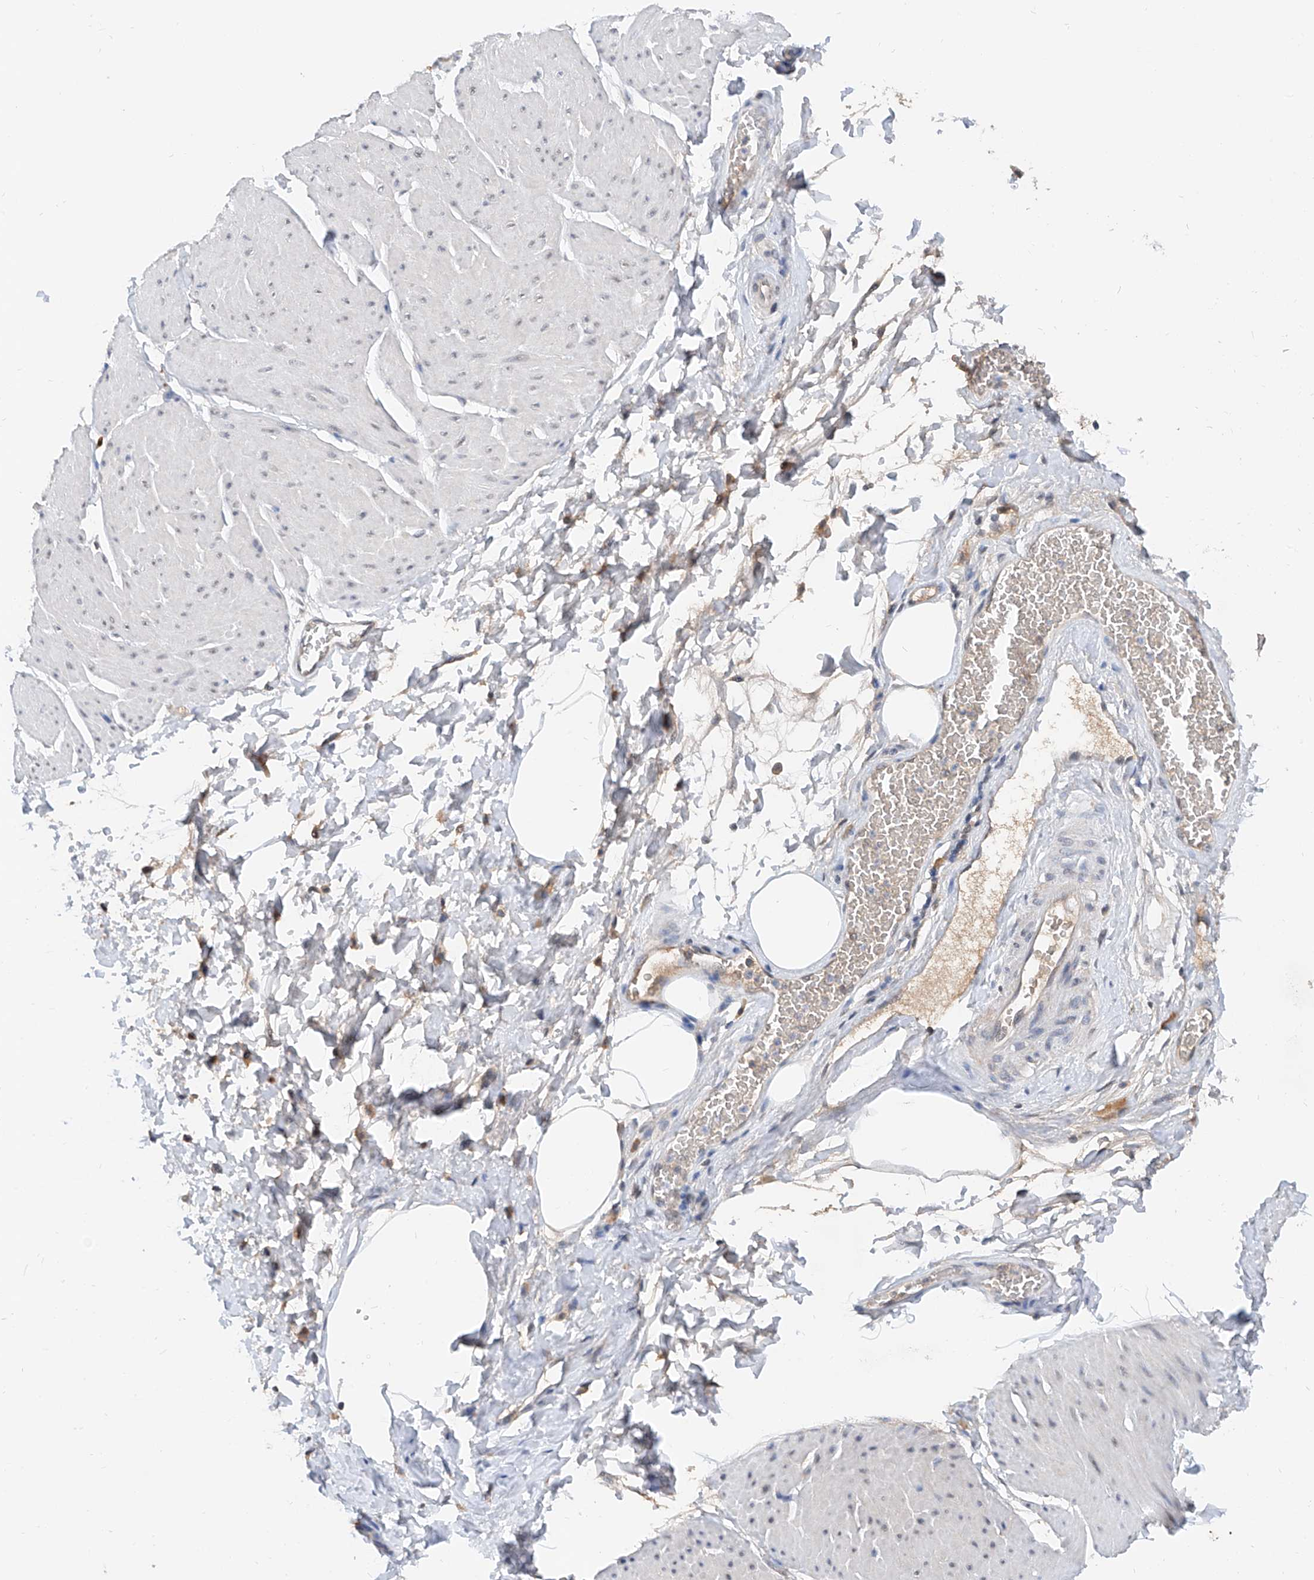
{"staining": {"intensity": "negative", "quantity": "none", "location": "none"}, "tissue": "smooth muscle", "cell_type": "Smooth muscle cells", "image_type": "normal", "snomed": [{"axis": "morphology", "description": "Urothelial carcinoma, High grade"}, {"axis": "topography", "description": "Urinary bladder"}], "caption": "Immunohistochemistry (IHC) of normal human smooth muscle exhibits no expression in smooth muscle cells. (Stains: DAB immunohistochemistry with hematoxylin counter stain, Microscopy: brightfield microscopy at high magnification).", "gene": "CARMIL3", "patient": {"sex": "male", "age": 46}}